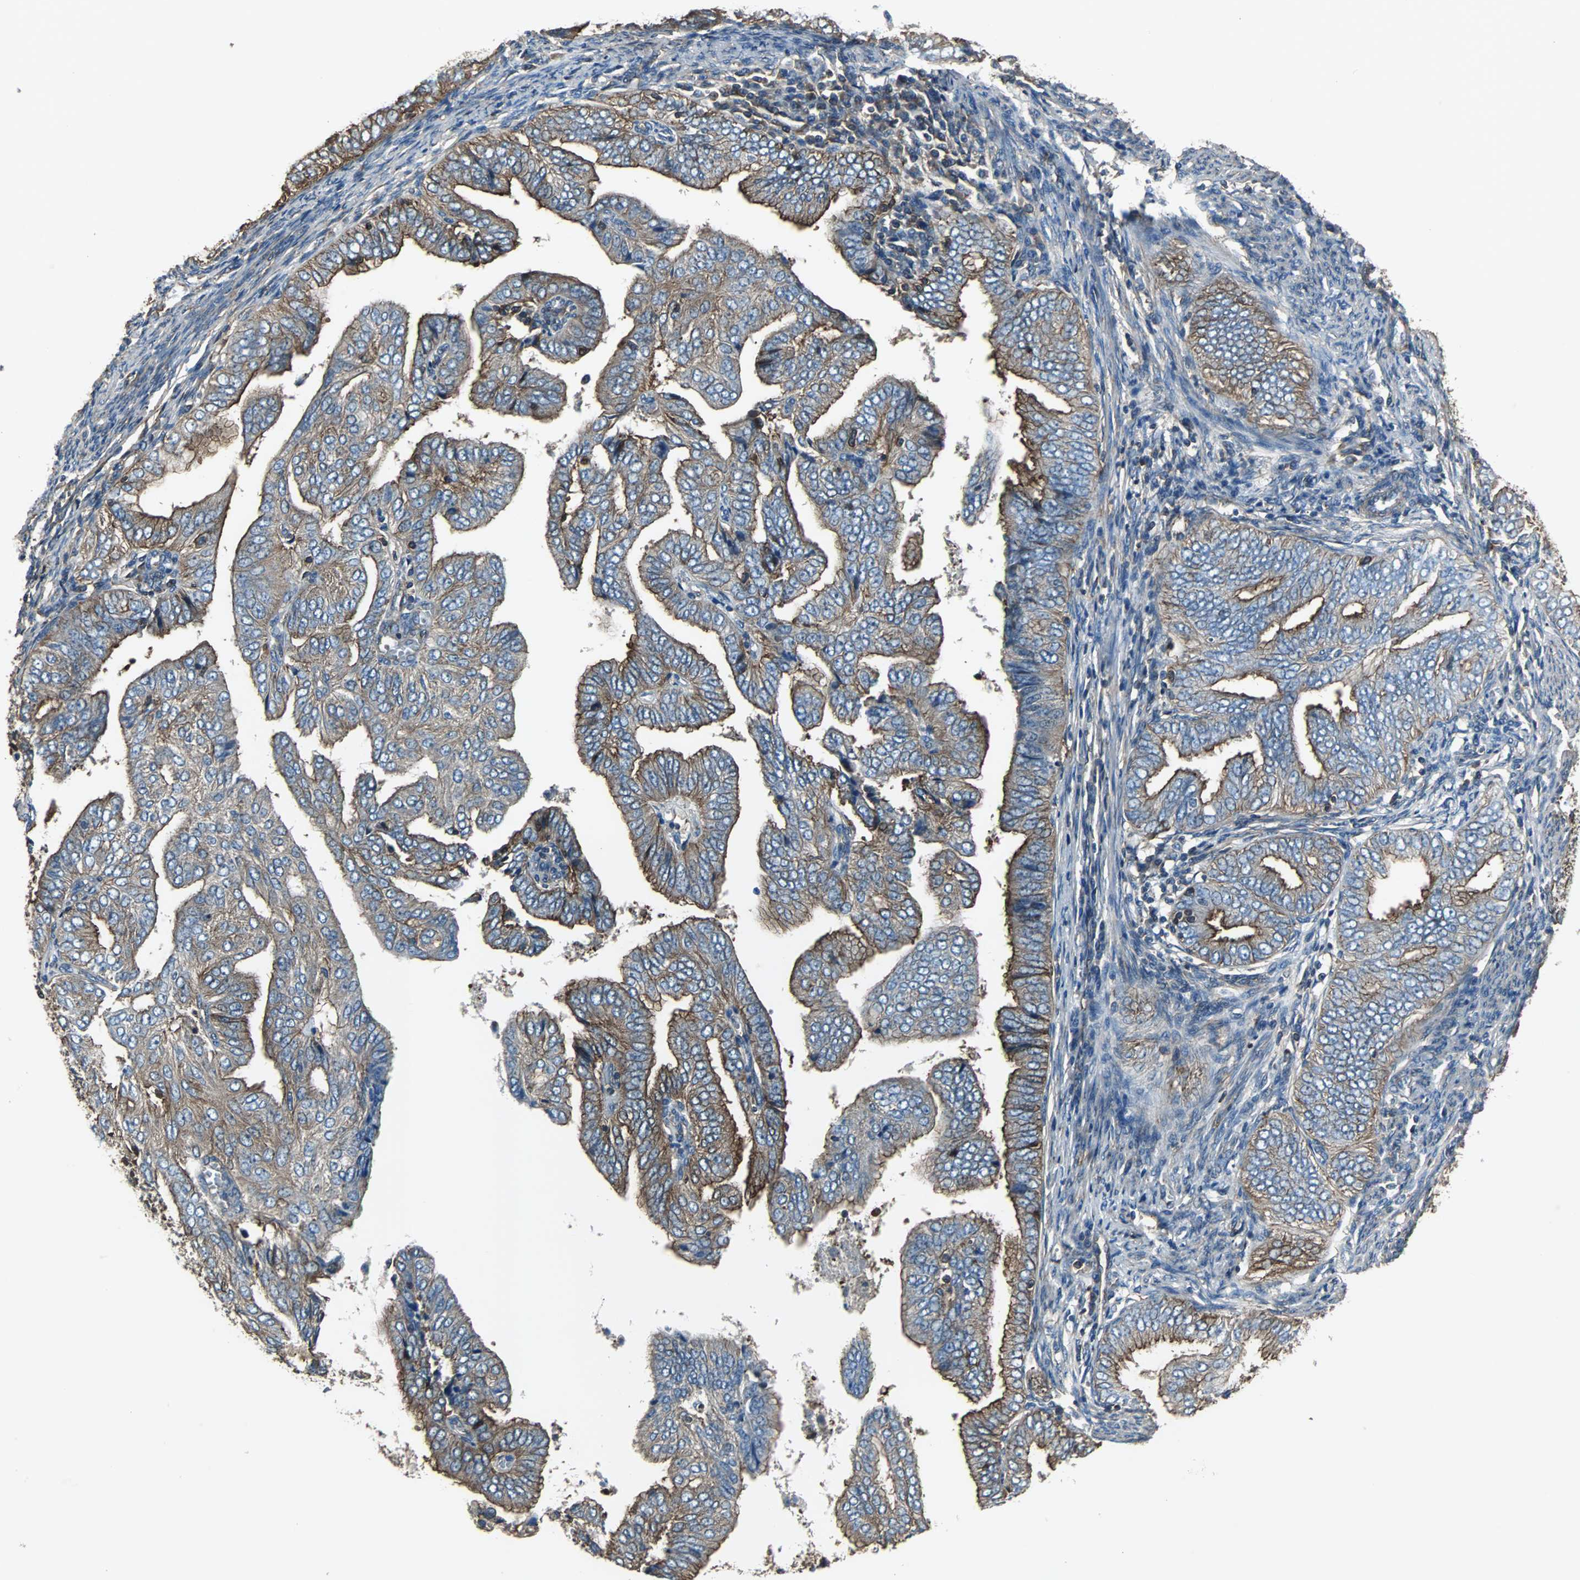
{"staining": {"intensity": "strong", "quantity": ">75%", "location": "cytoplasmic/membranous"}, "tissue": "endometrial cancer", "cell_type": "Tumor cells", "image_type": "cancer", "snomed": [{"axis": "morphology", "description": "Adenocarcinoma, NOS"}, {"axis": "topography", "description": "Endometrium"}], "caption": "Tumor cells exhibit high levels of strong cytoplasmic/membranous expression in about >75% of cells in endometrial cancer. (brown staining indicates protein expression, while blue staining denotes nuclei).", "gene": "ACTN1", "patient": {"sex": "female", "age": 58}}